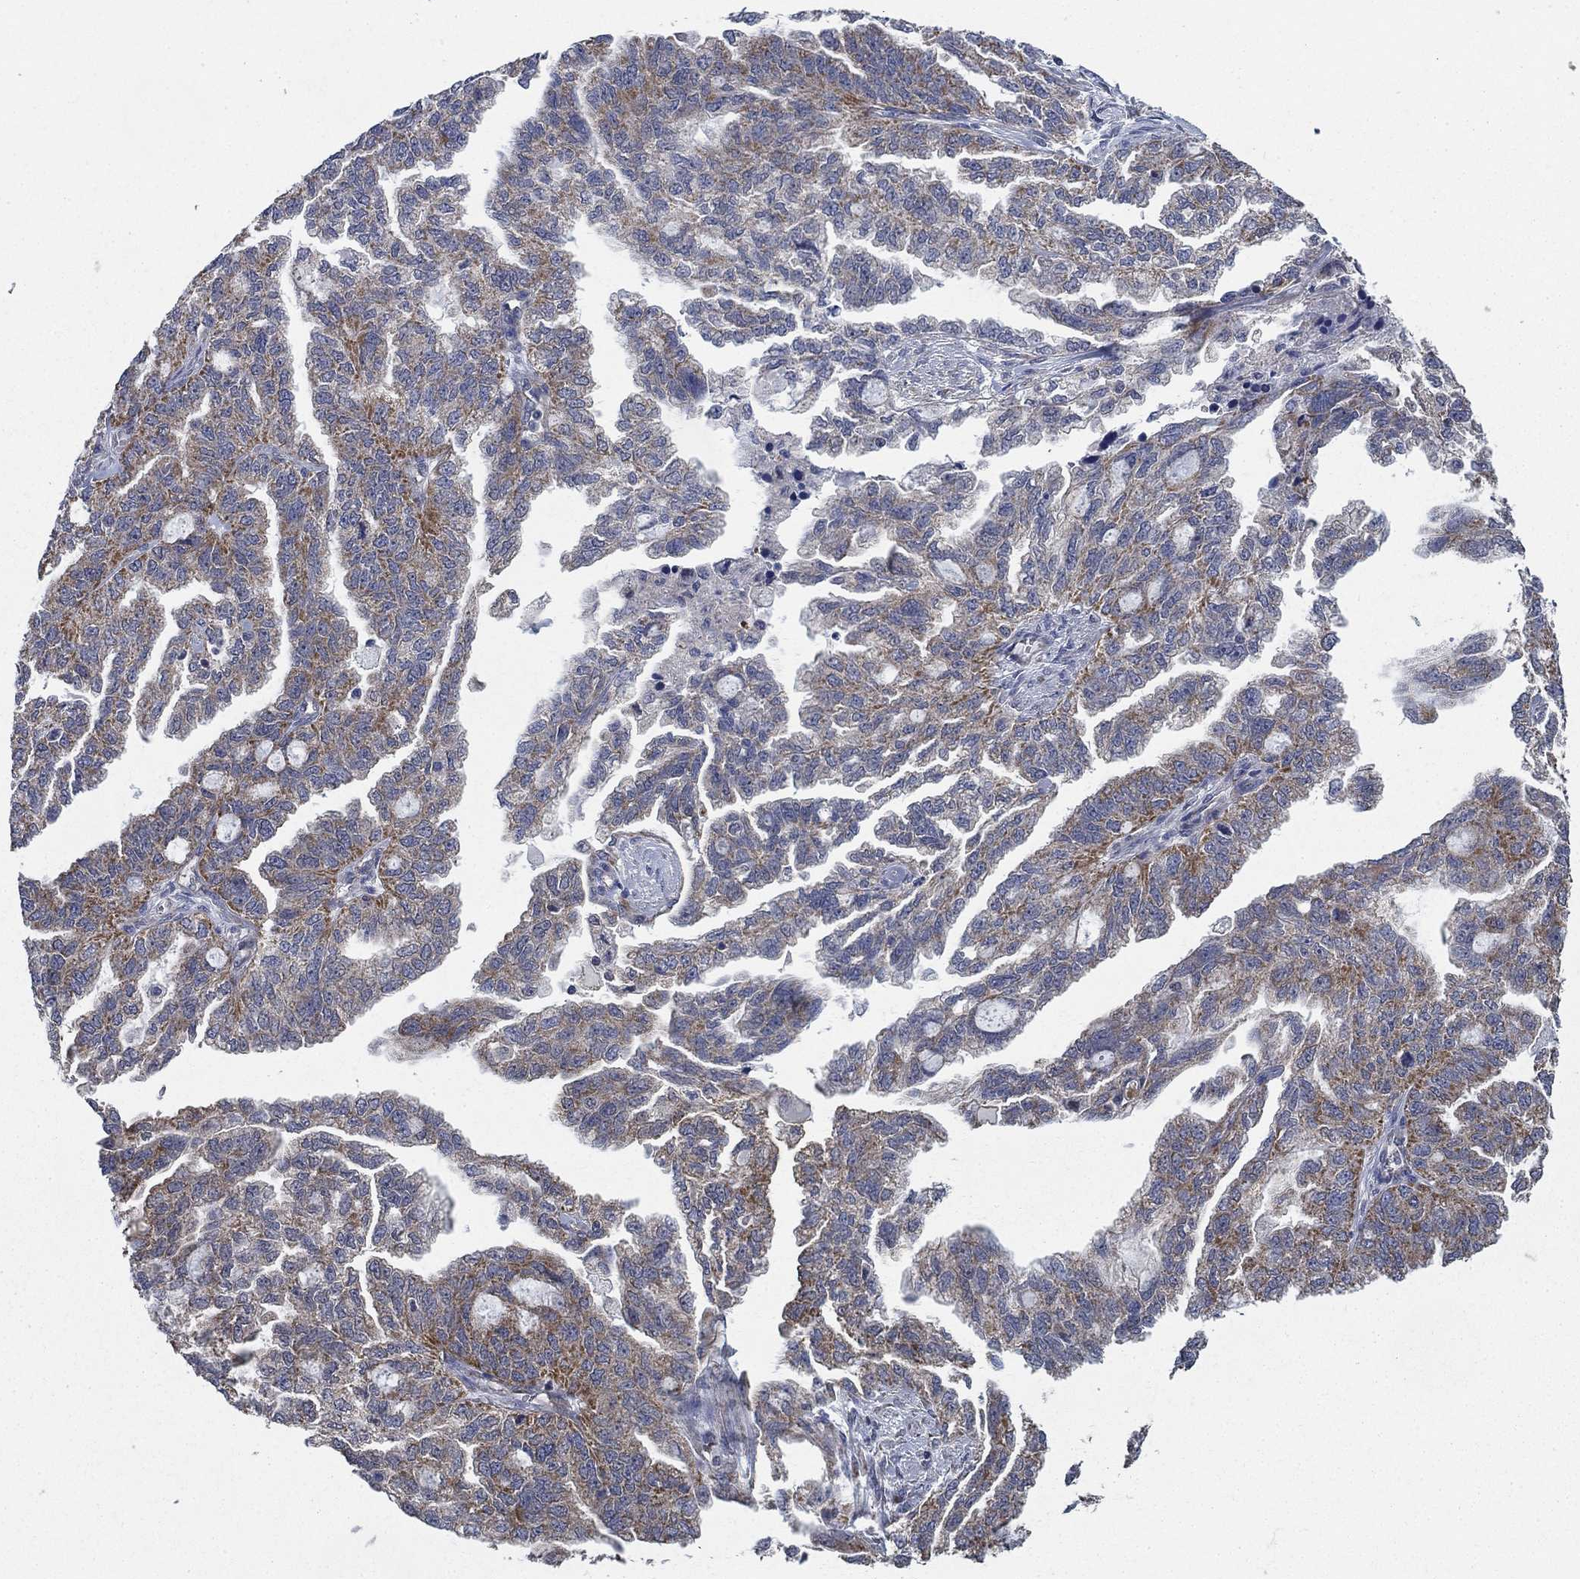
{"staining": {"intensity": "moderate", "quantity": "25%-75%", "location": "cytoplasmic/membranous"}, "tissue": "ovarian cancer", "cell_type": "Tumor cells", "image_type": "cancer", "snomed": [{"axis": "morphology", "description": "Cystadenocarcinoma, serous, NOS"}, {"axis": "topography", "description": "Ovary"}], "caption": "A brown stain highlights moderate cytoplasmic/membranous positivity of a protein in human ovarian serous cystadenocarcinoma tumor cells. Nuclei are stained in blue.", "gene": "NME7", "patient": {"sex": "female", "age": 51}}